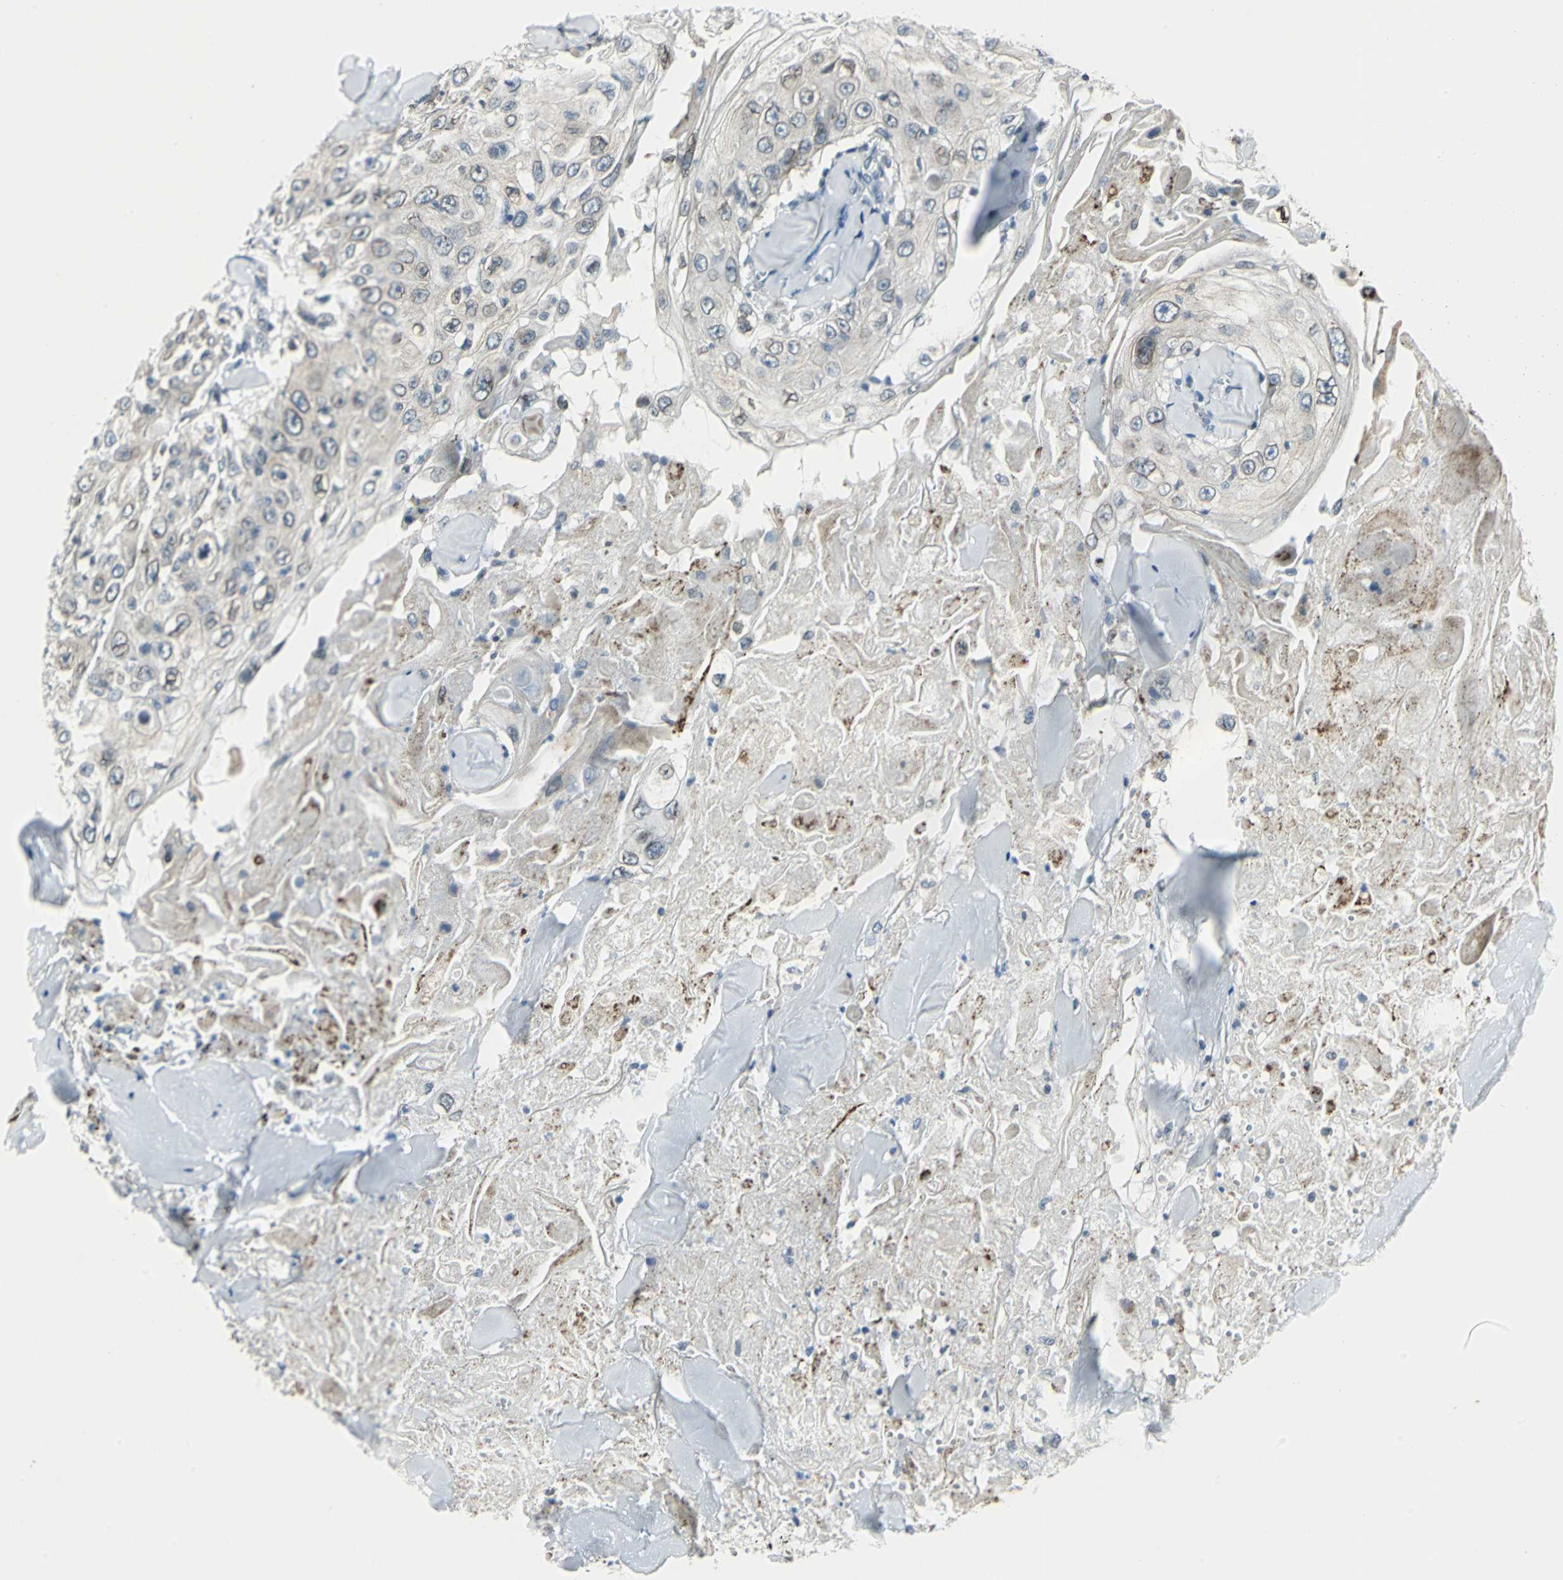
{"staining": {"intensity": "moderate", "quantity": "25%-75%", "location": "cytoplasmic/membranous,nuclear"}, "tissue": "skin cancer", "cell_type": "Tumor cells", "image_type": "cancer", "snomed": [{"axis": "morphology", "description": "Squamous cell carcinoma, NOS"}, {"axis": "topography", "description": "Skin"}], "caption": "IHC (DAB (3,3'-diaminobenzidine)) staining of human skin cancer (squamous cell carcinoma) reveals moderate cytoplasmic/membranous and nuclear protein staining in approximately 25%-75% of tumor cells.", "gene": "SNUPN", "patient": {"sex": "male", "age": 86}}